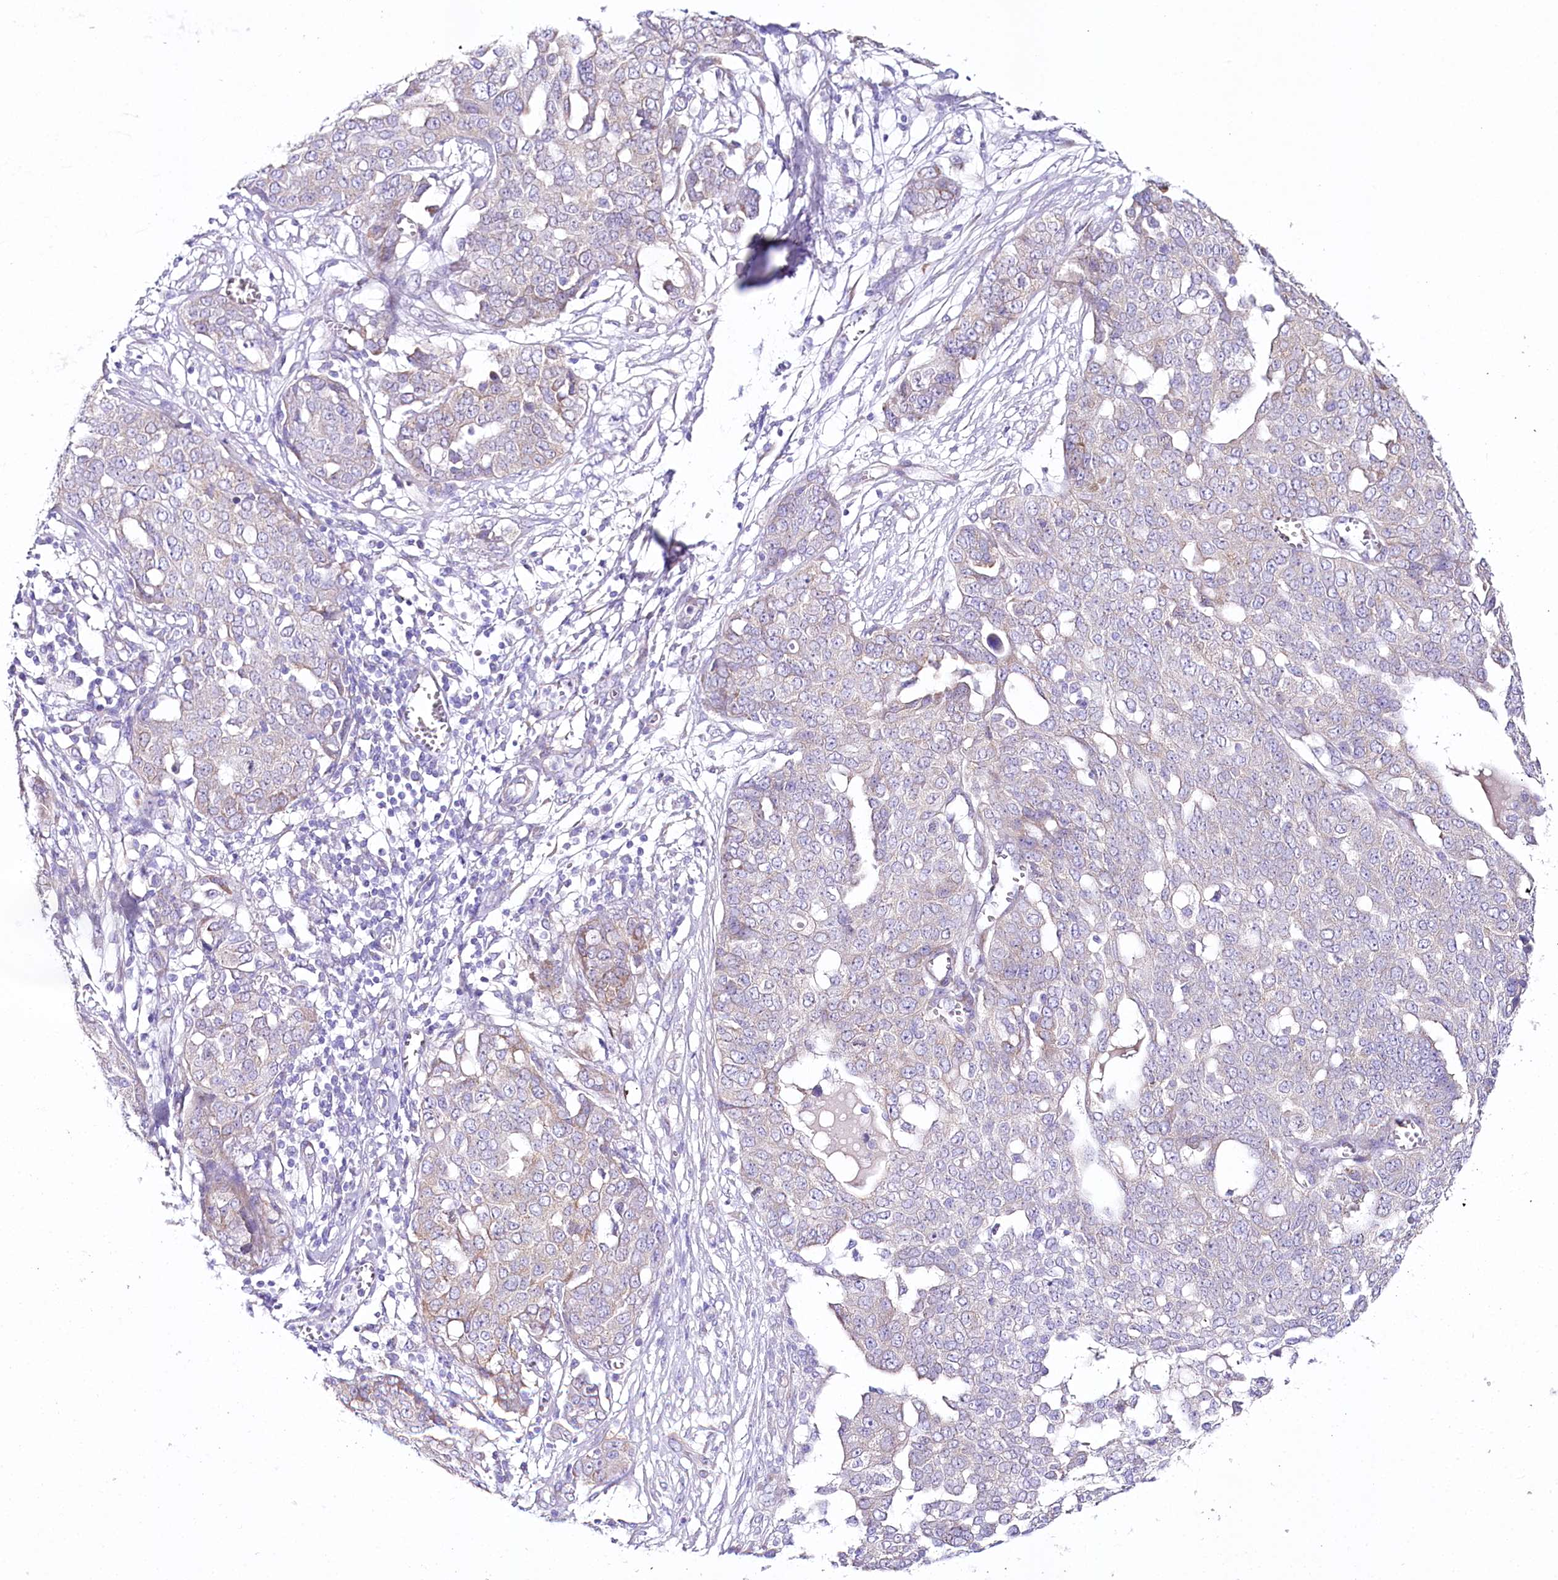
{"staining": {"intensity": "weak", "quantity": "<25%", "location": "cytoplasmic/membranous"}, "tissue": "ovarian cancer", "cell_type": "Tumor cells", "image_type": "cancer", "snomed": [{"axis": "morphology", "description": "Cystadenocarcinoma, serous, NOS"}, {"axis": "topography", "description": "Soft tissue"}, {"axis": "topography", "description": "Ovary"}], "caption": "A high-resolution image shows immunohistochemistry (IHC) staining of serous cystadenocarcinoma (ovarian), which demonstrates no significant expression in tumor cells. Brightfield microscopy of immunohistochemistry stained with DAB (brown) and hematoxylin (blue), captured at high magnification.", "gene": "CSN3", "patient": {"sex": "female", "age": 57}}